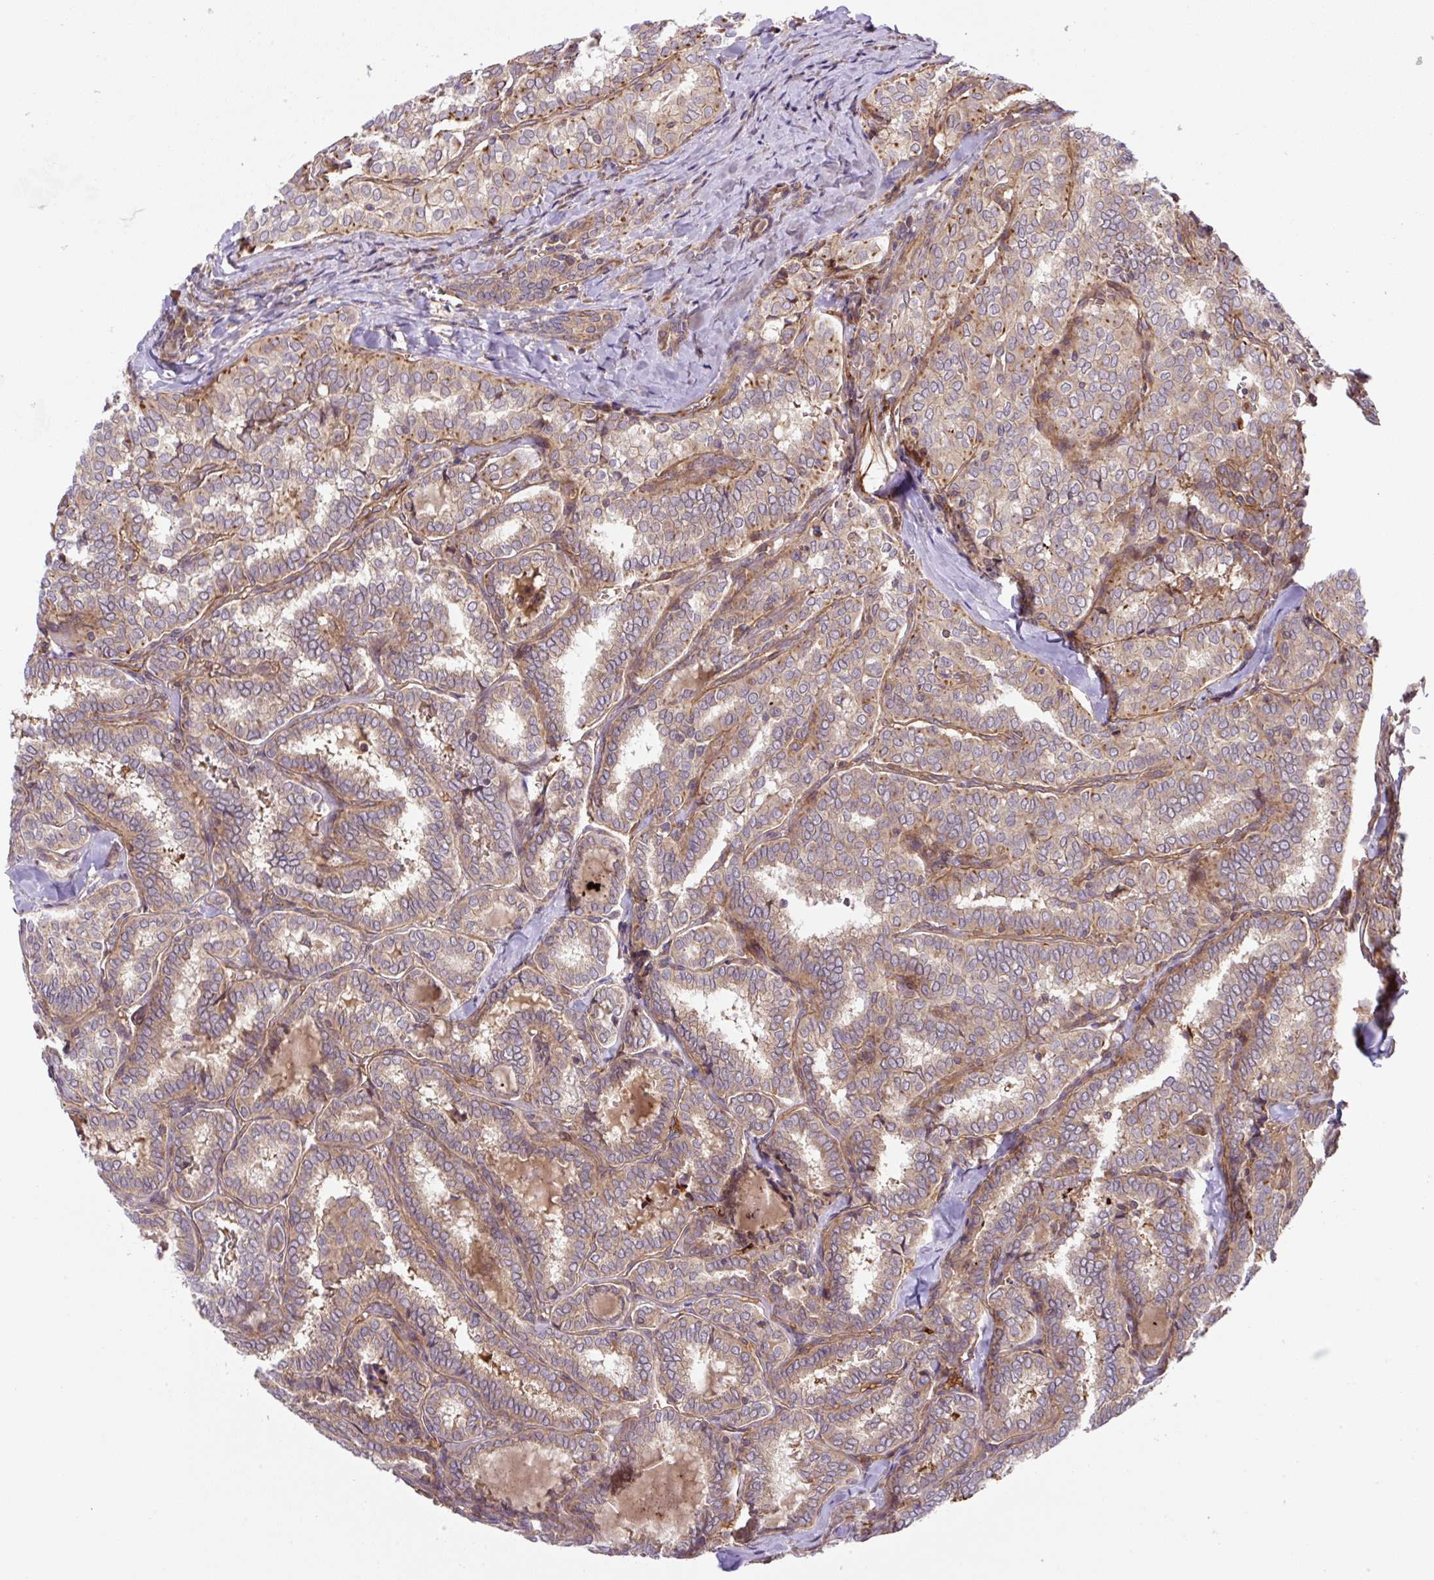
{"staining": {"intensity": "weak", "quantity": ">75%", "location": "cytoplasmic/membranous"}, "tissue": "thyroid cancer", "cell_type": "Tumor cells", "image_type": "cancer", "snomed": [{"axis": "morphology", "description": "Papillary adenocarcinoma, NOS"}, {"axis": "topography", "description": "Thyroid gland"}], "caption": "This photomicrograph exhibits immunohistochemistry (IHC) staining of thyroid cancer (papillary adenocarcinoma), with low weak cytoplasmic/membranous staining in about >75% of tumor cells.", "gene": "APOBEC3D", "patient": {"sex": "female", "age": 30}}